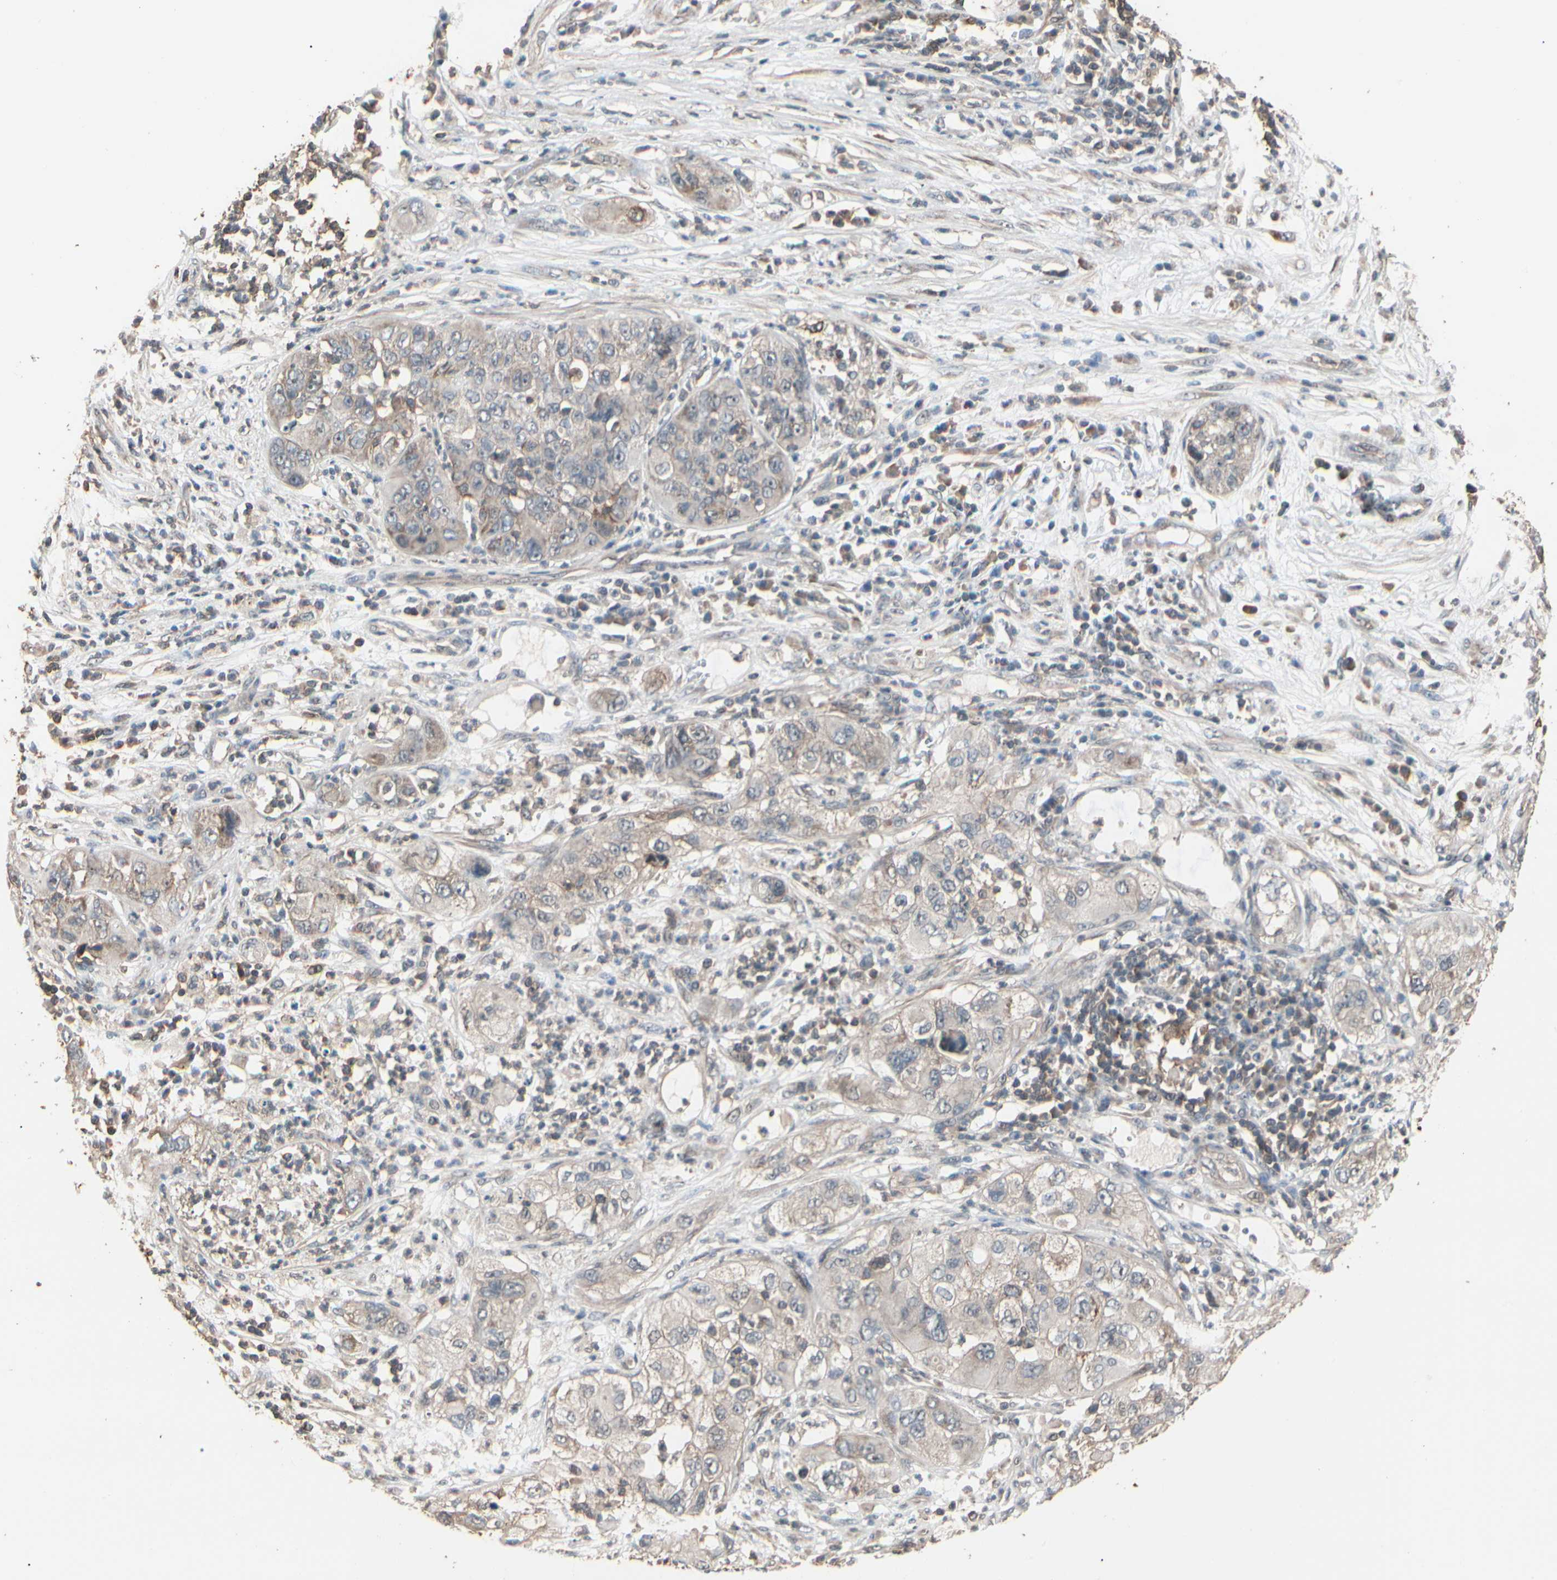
{"staining": {"intensity": "weak", "quantity": "25%-75%", "location": "cytoplasmic/membranous"}, "tissue": "pancreatic cancer", "cell_type": "Tumor cells", "image_type": "cancer", "snomed": [{"axis": "morphology", "description": "Adenocarcinoma, NOS"}, {"axis": "topography", "description": "Pancreas"}], "caption": "Pancreatic cancer (adenocarcinoma) stained for a protein (brown) exhibits weak cytoplasmic/membranous positive staining in about 25%-75% of tumor cells.", "gene": "MAPK13", "patient": {"sex": "female", "age": 78}}